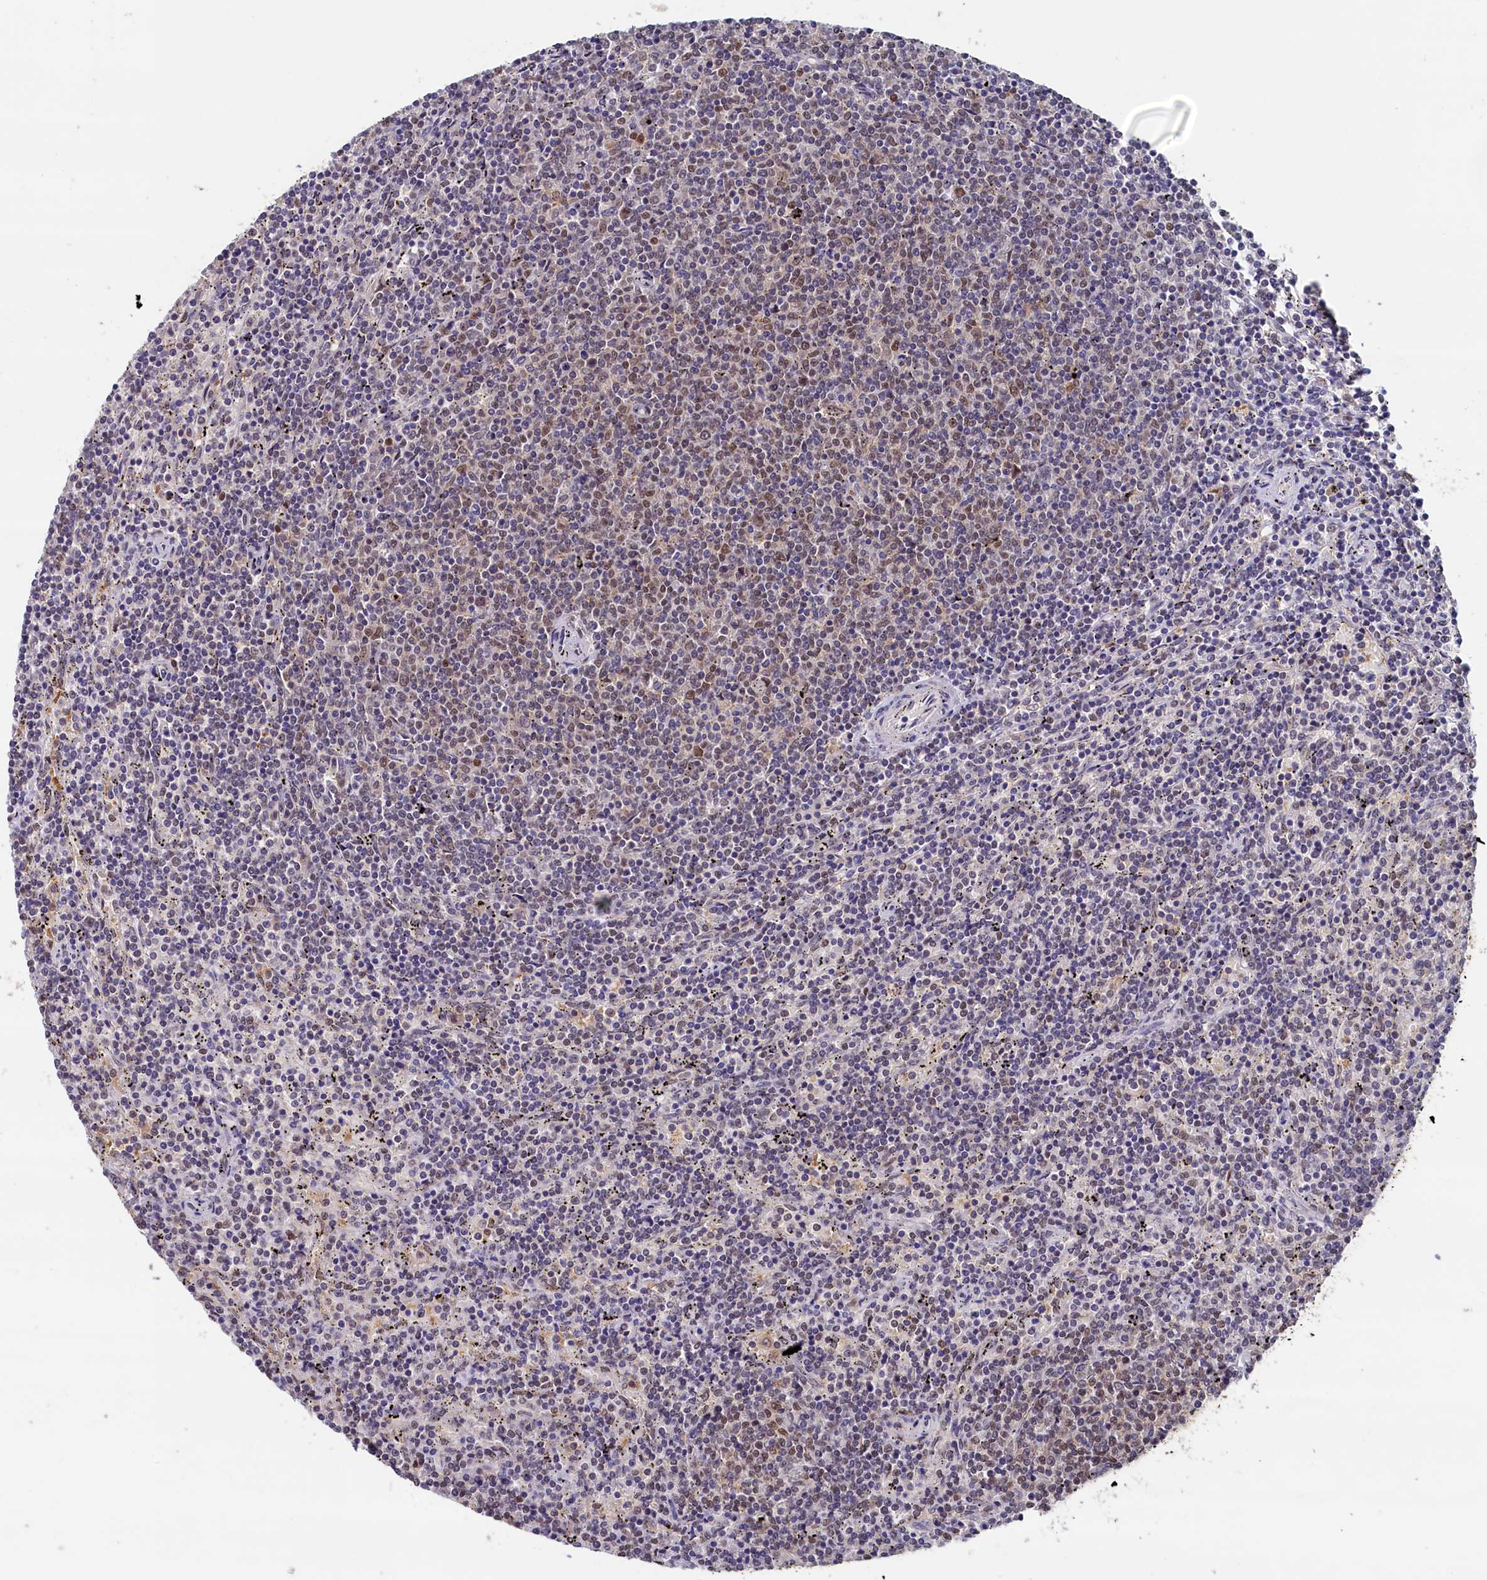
{"staining": {"intensity": "weak", "quantity": "<25%", "location": "nuclear"}, "tissue": "lymphoma", "cell_type": "Tumor cells", "image_type": "cancer", "snomed": [{"axis": "morphology", "description": "Malignant lymphoma, non-Hodgkin's type, Low grade"}, {"axis": "topography", "description": "Spleen"}], "caption": "Immunohistochemistry histopathology image of human malignant lymphoma, non-Hodgkin's type (low-grade) stained for a protein (brown), which shows no staining in tumor cells.", "gene": "AHCY", "patient": {"sex": "female", "age": 50}}